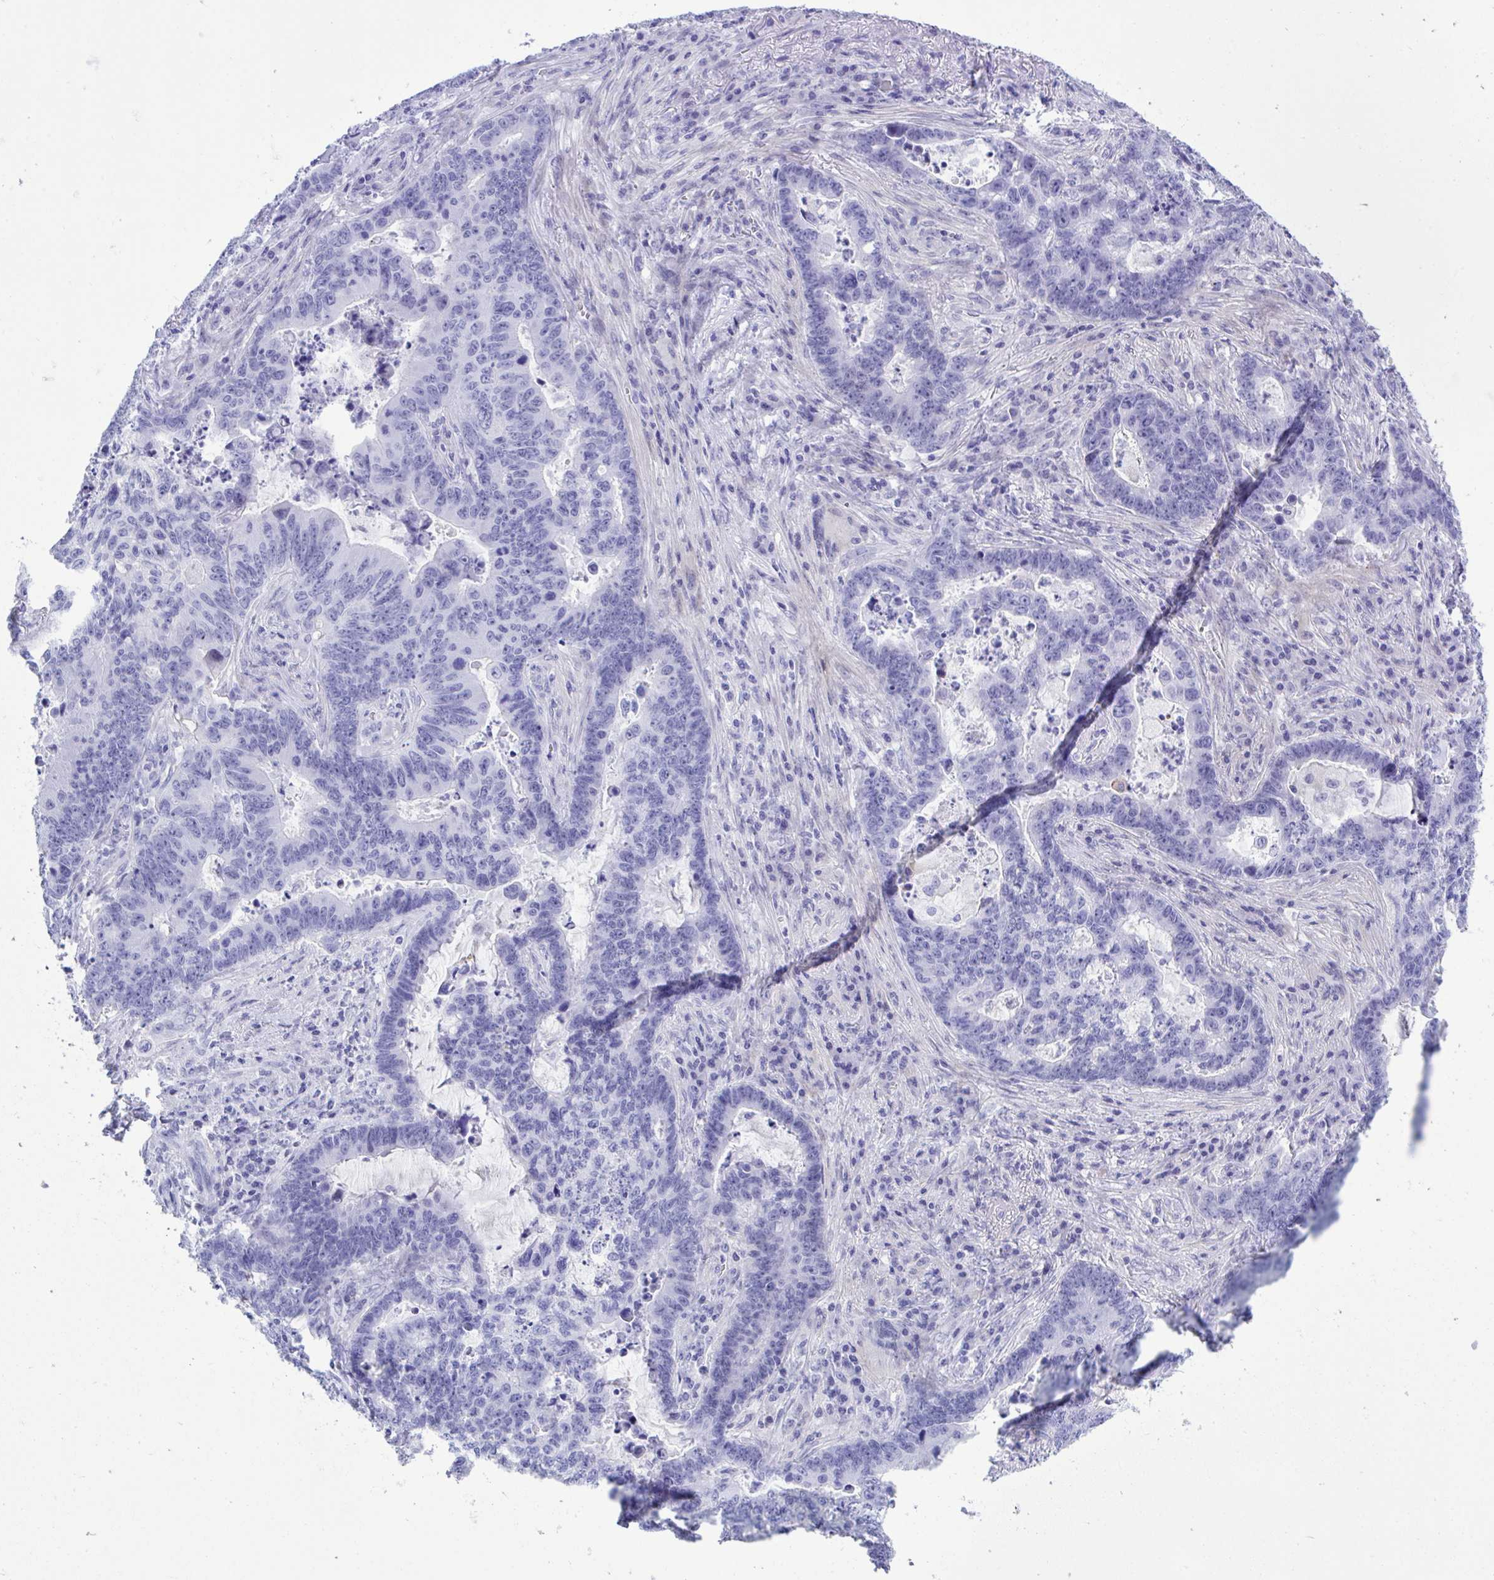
{"staining": {"intensity": "negative", "quantity": "none", "location": "none"}, "tissue": "lung cancer", "cell_type": "Tumor cells", "image_type": "cancer", "snomed": [{"axis": "morphology", "description": "Aneuploidy"}, {"axis": "morphology", "description": "Adenocarcinoma, NOS"}, {"axis": "morphology", "description": "Adenocarcinoma primary or metastatic"}, {"axis": "topography", "description": "Lung"}], "caption": "Adenocarcinoma (lung) was stained to show a protein in brown. There is no significant expression in tumor cells.", "gene": "BEX5", "patient": {"sex": "female", "age": 75}}